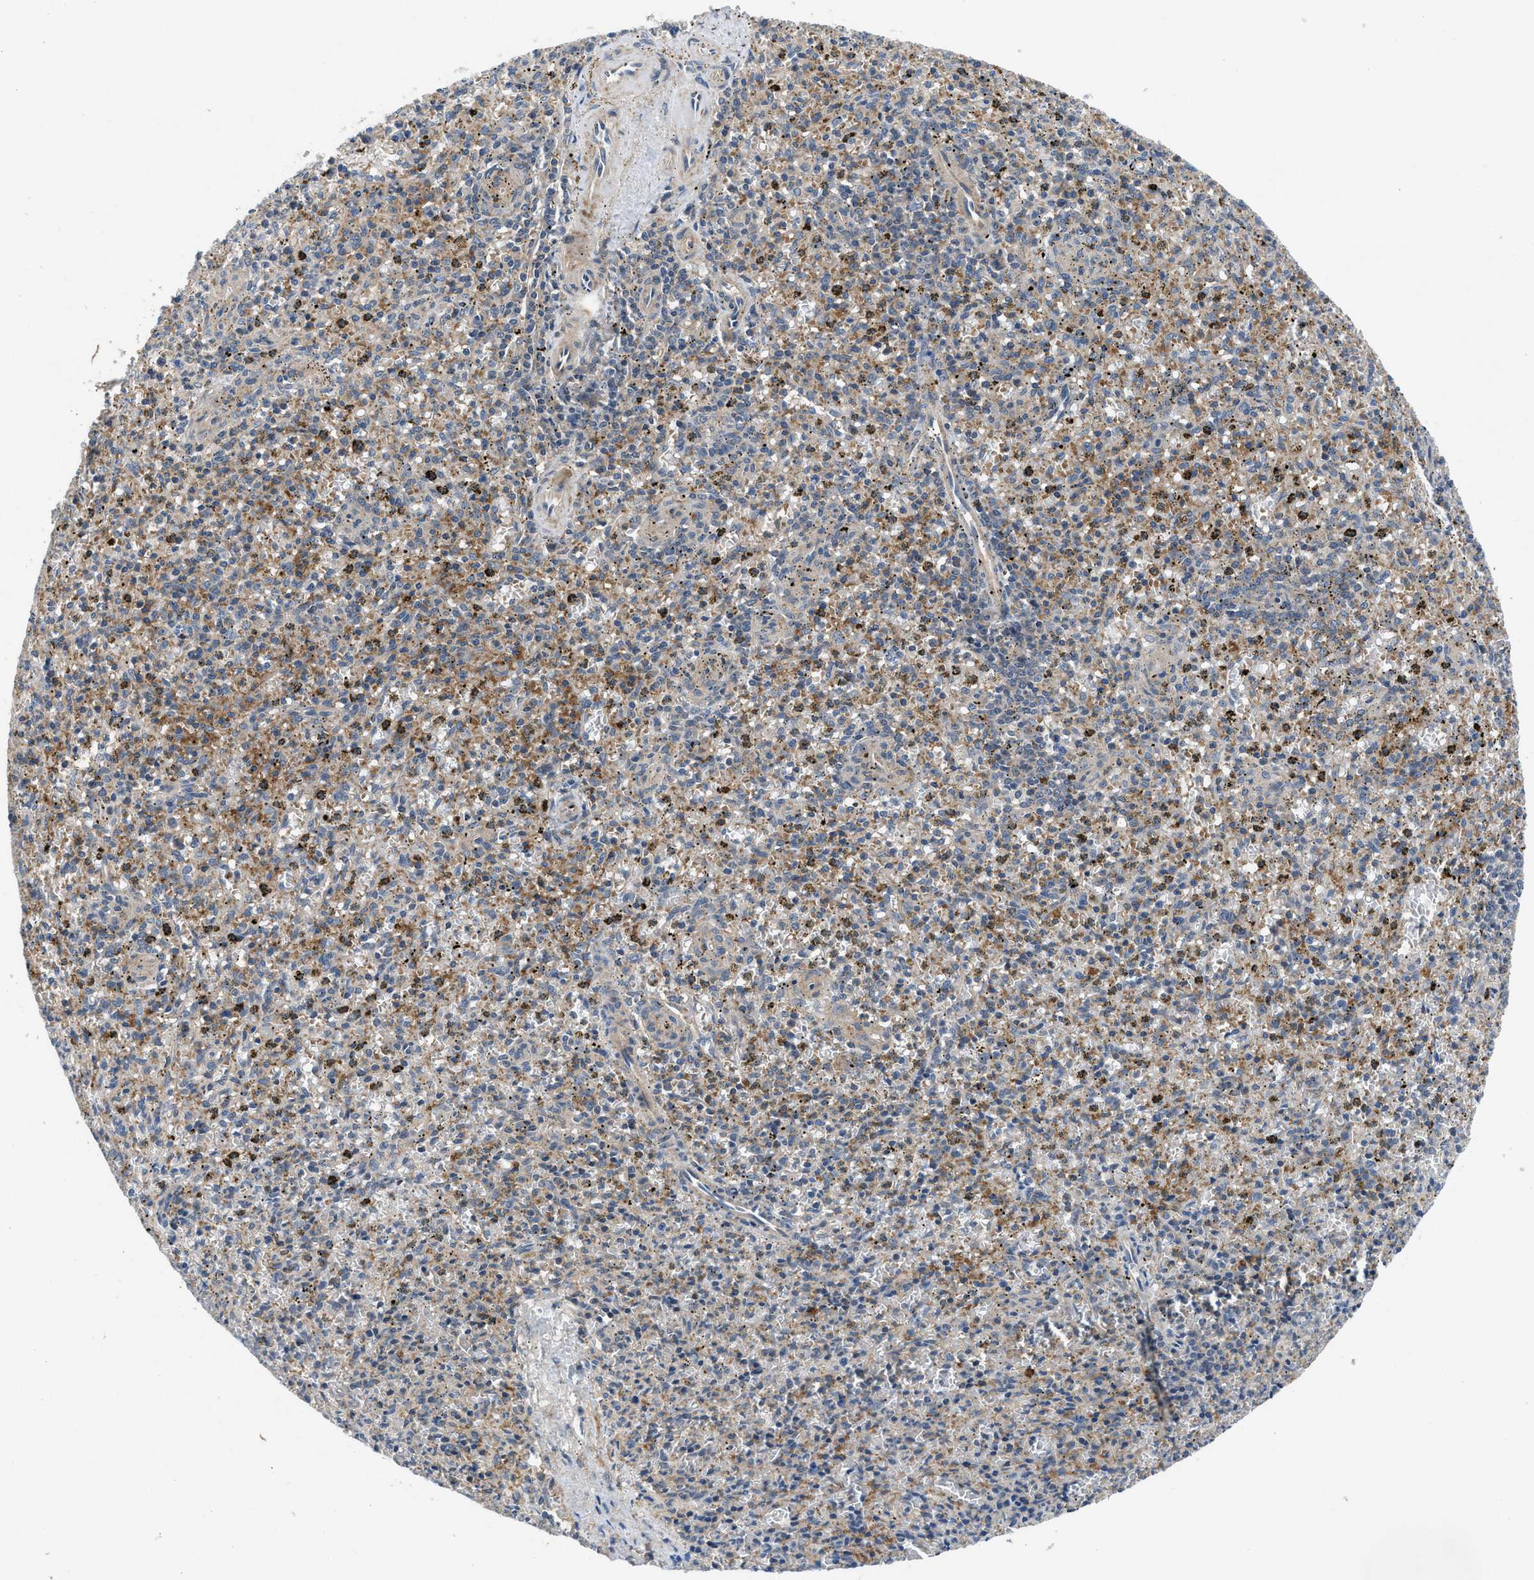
{"staining": {"intensity": "moderate", "quantity": "<25%", "location": "cytoplasmic/membranous"}, "tissue": "spleen", "cell_type": "Cells in red pulp", "image_type": "normal", "snomed": [{"axis": "morphology", "description": "Normal tissue, NOS"}, {"axis": "topography", "description": "Spleen"}], "caption": "Immunohistochemical staining of normal human spleen reveals moderate cytoplasmic/membranous protein staining in approximately <25% of cells in red pulp.", "gene": "PANX1", "patient": {"sex": "male", "age": 72}}